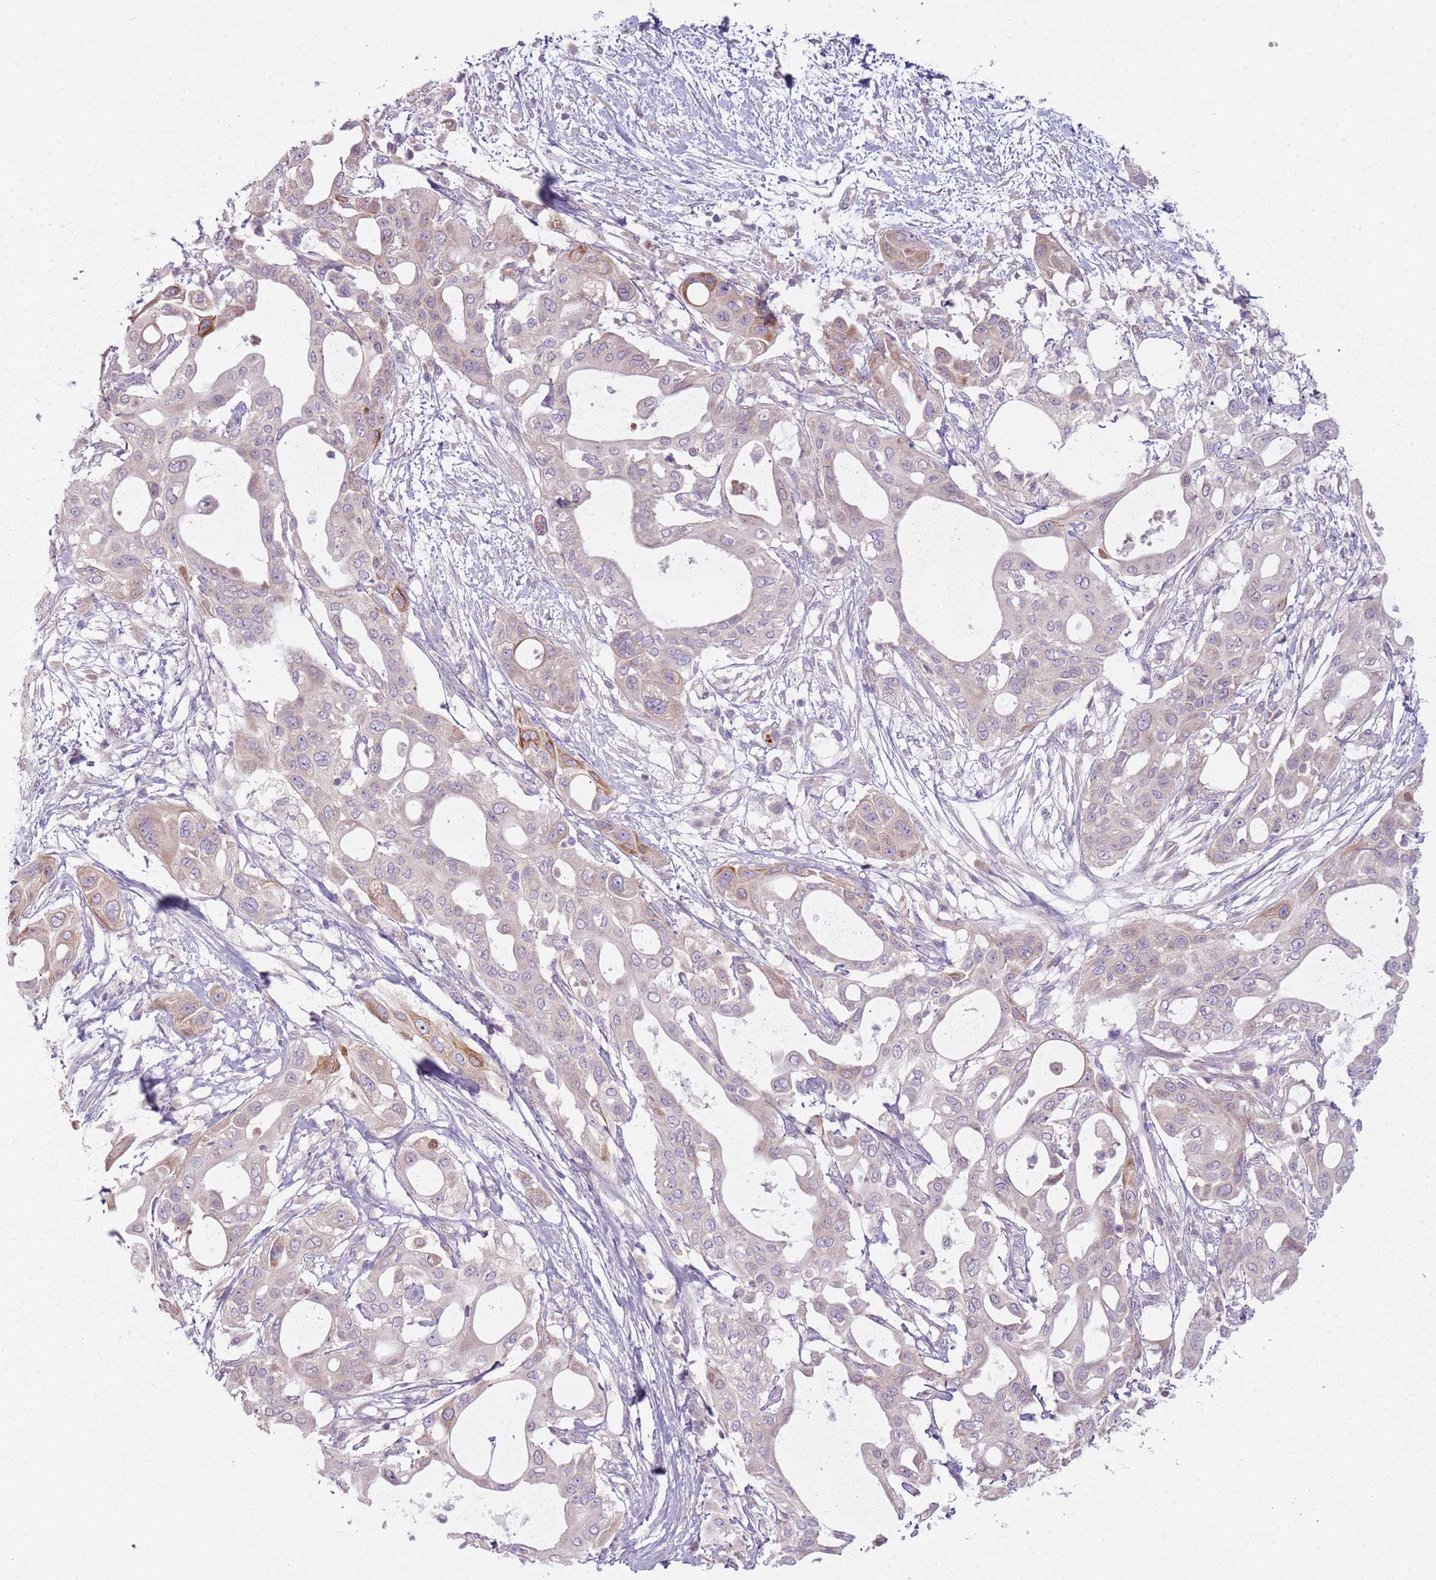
{"staining": {"intensity": "strong", "quantity": "<25%", "location": "cytoplasmic/membranous"}, "tissue": "pancreatic cancer", "cell_type": "Tumor cells", "image_type": "cancer", "snomed": [{"axis": "morphology", "description": "Adenocarcinoma, NOS"}, {"axis": "topography", "description": "Pancreas"}], "caption": "Protein staining of pancreatic cancer (adenocarcinoma) tissue displays strong cytoplasmic/membranous staining in approximately <25% of tumor cells. (DAB IHC, brown staining for protein, blue staining for nuclei).", "gene": "HSPA14", "patient": {"sex": "male", "age": 68}}